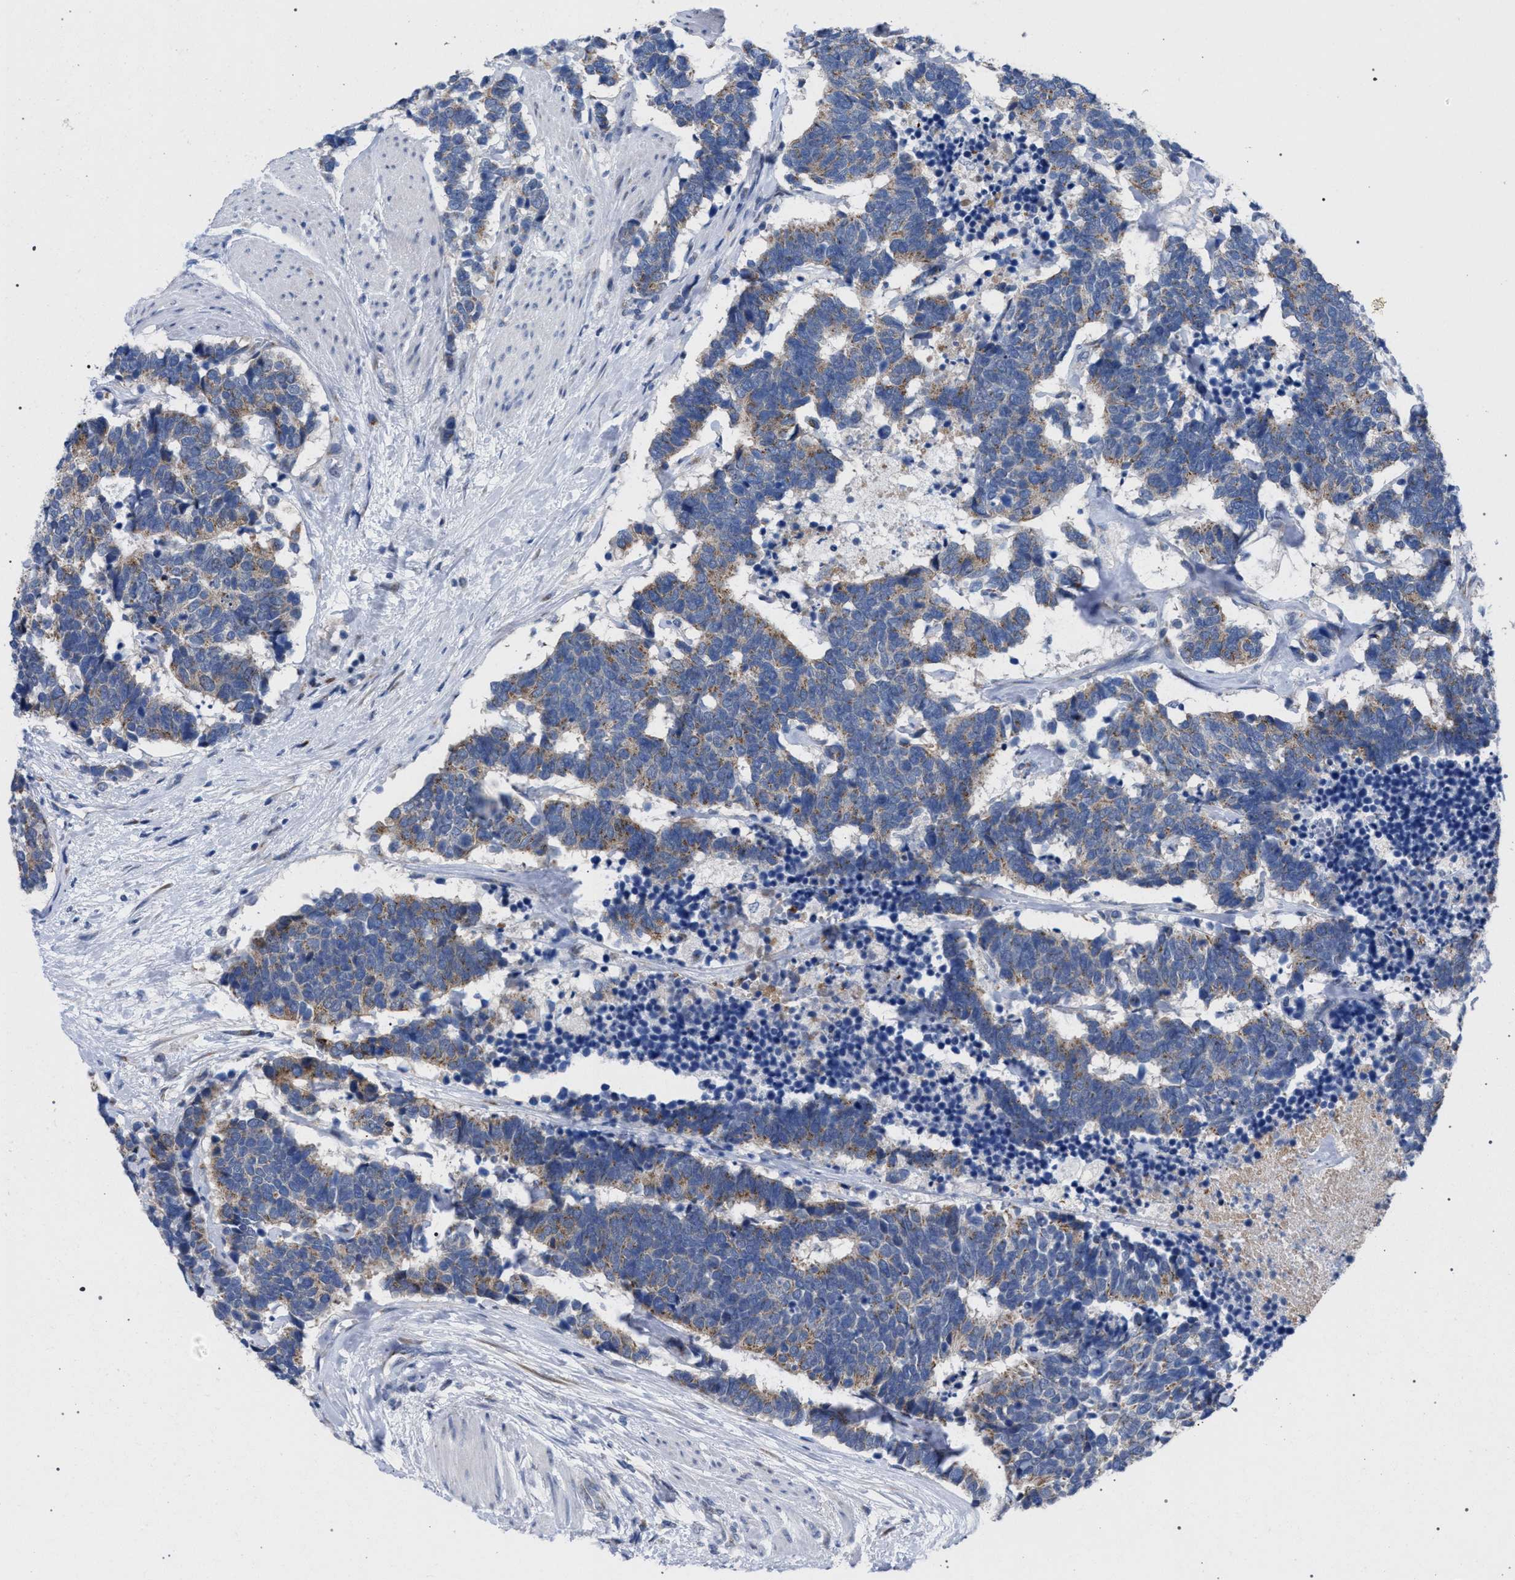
{"staining": {"intensity": "weak", "quantity": "25%-75%", "location": "cytoplasmic/membranous"}, "tissue": "carcinoid", "cell_type": "Tumor cells", "image_type": "cancer", "snomed": [{"axis": "morphology", "description": "Carcinoma, NOS"}, {"axis": "morphology", "description": "Carcinoid, malignant, NOS"}, {"axis": "topography", "description": "Urinary bladder"}], "caption": "Immunohistochemistry (IHC) of carcinoid reveals low levels of weak cytoplasmic/membranous positivity in approximately 25%-75% of tumor cells. (Brightfield microscopy of DAB IHC at high magnification).", "gene": "GOLGA2", "patient": {"sex": "male", "age": 57}}